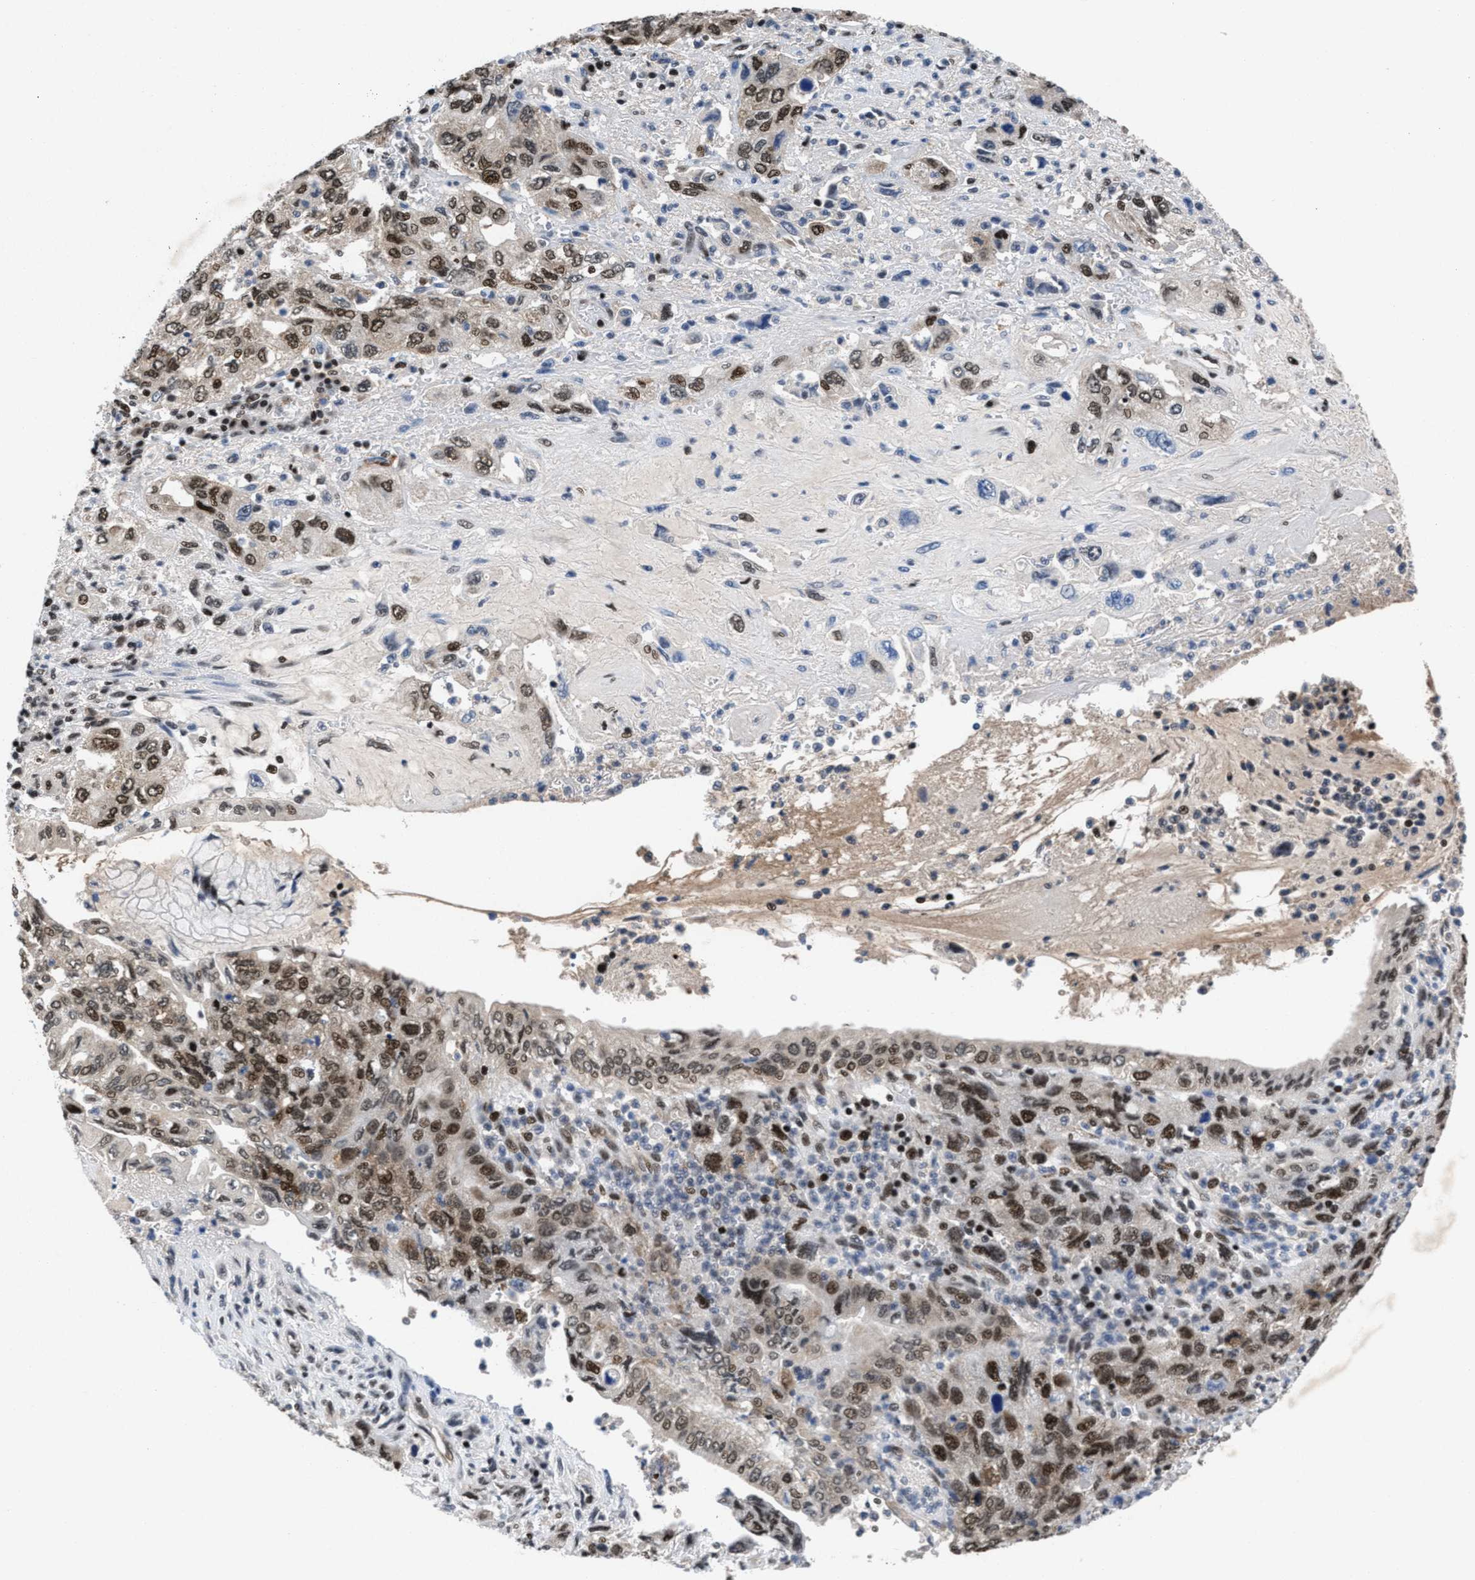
{"staining": {"intensity": "moderate", "quantity": ">75%", "location": "nuclear"}, "tissue": "pancreatic cancer", "cell_type": "Tumor cells", "image_type": "cancer", "snomed": [{"axis": "morphology", "description": "Adenocarcinoma, NOS"}, {"axis": "topography", "description": "Pancreas"}], "caption": "Immunohistochemical staining of adenocarcinoma (pancreatic) displays medium levels of moderate nuclear protein staining in approximately >75% of tumor cells. (DAB (3,3'-diaminobenzidine) = brown stain, brightfield microscopy at high magnification).", "gene": "WDR81", "patient": {"sex": "female", "age": 73}}